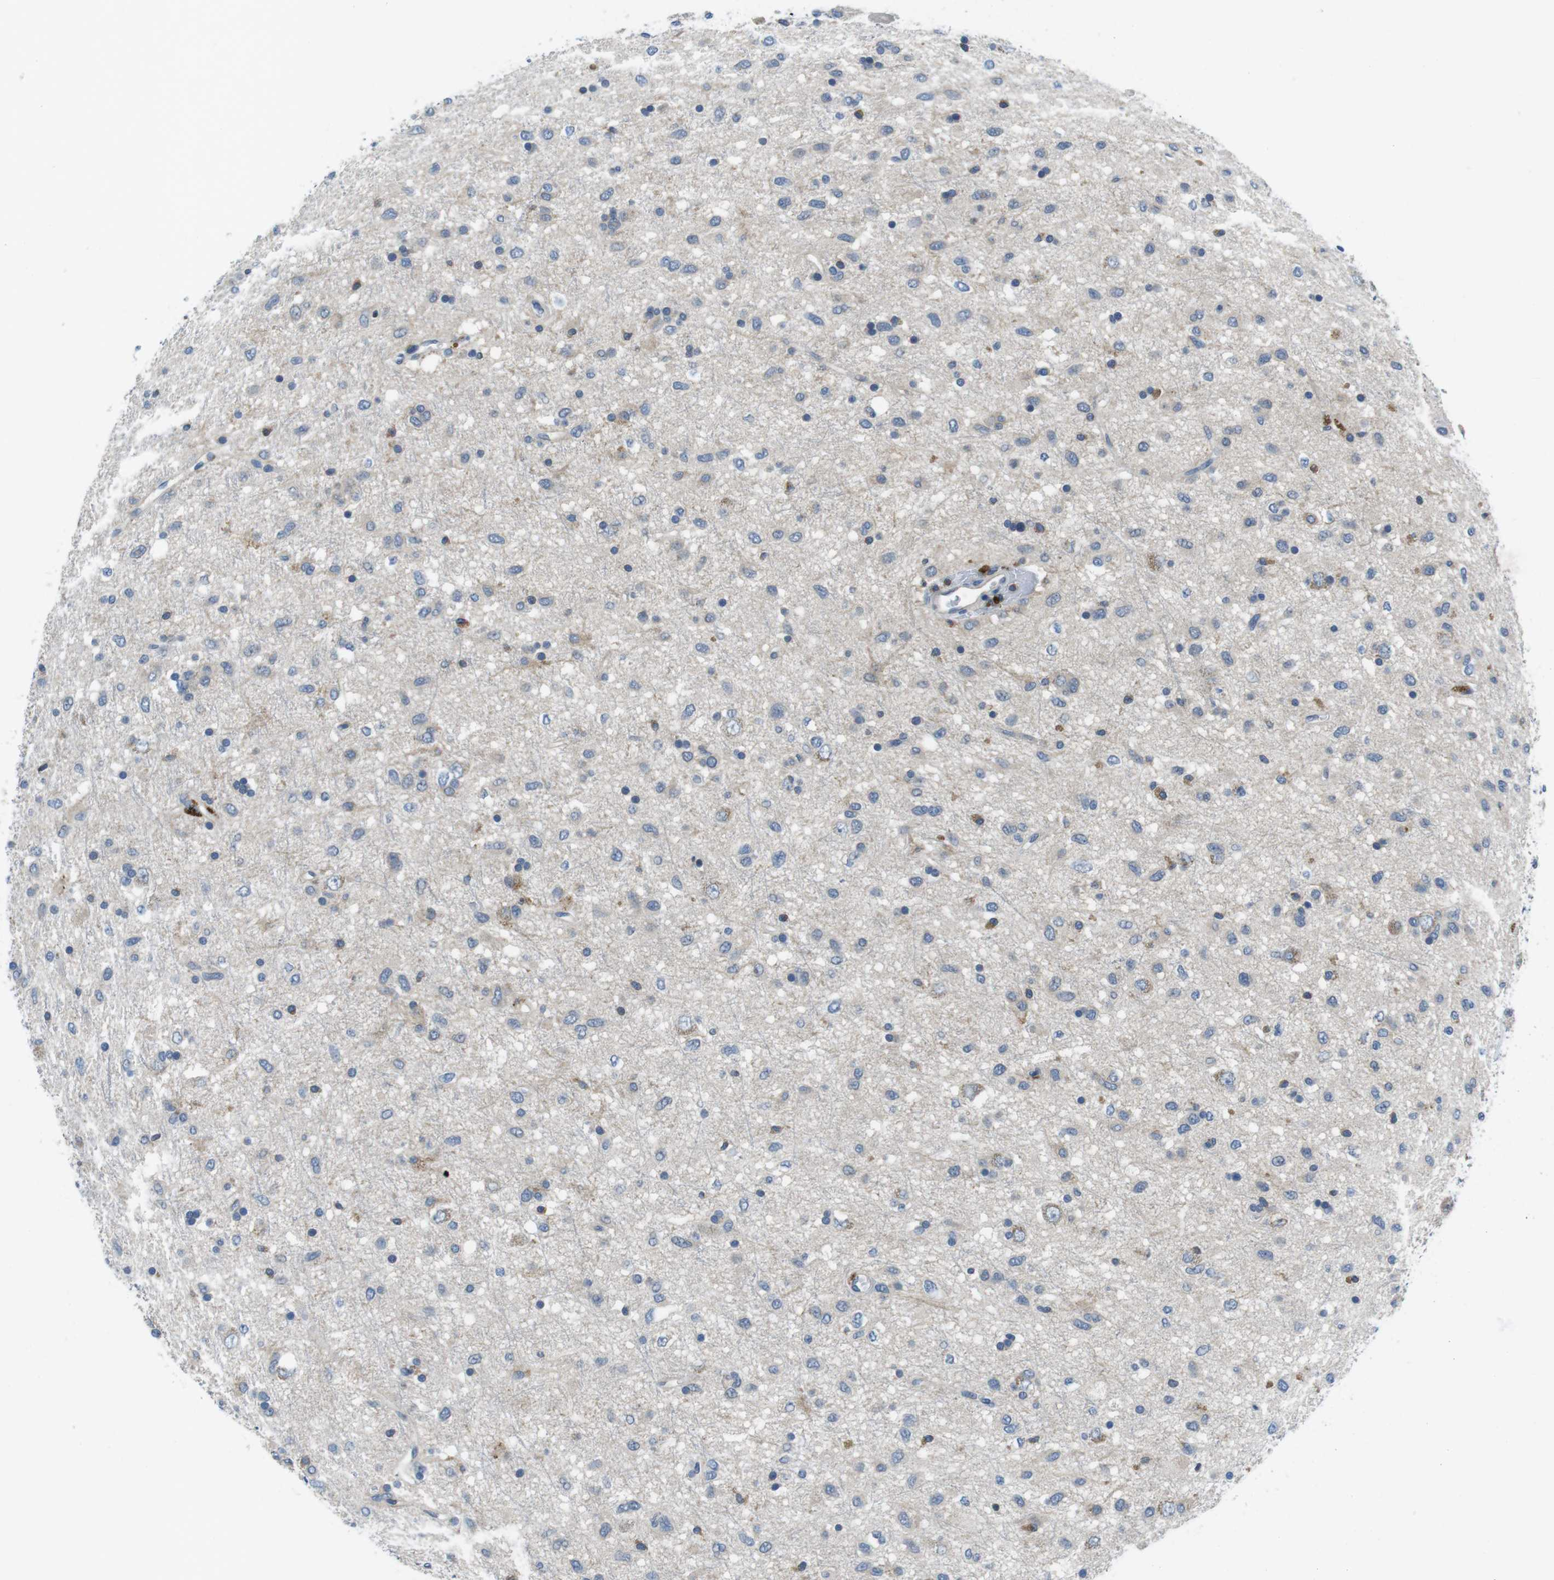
{"staining": {"intensity": "negative", "quantity": "none", "location": "none"}, "tissue": "glioma", "cell_type": "Tumor cells", "image_type": "cancer", "snomed": [{"axis": "morphology", "description": "Glioma, malignant, Low grade"}, {"axis": "topography", "description": "Brain"}], "caption": "Human malignant low-grade glioma stained for a protein using immunohistochemistry reveals no staining in tumor cells.", "gene": "PIK3CD", "patient": {"sex": "male", "age": 77}}